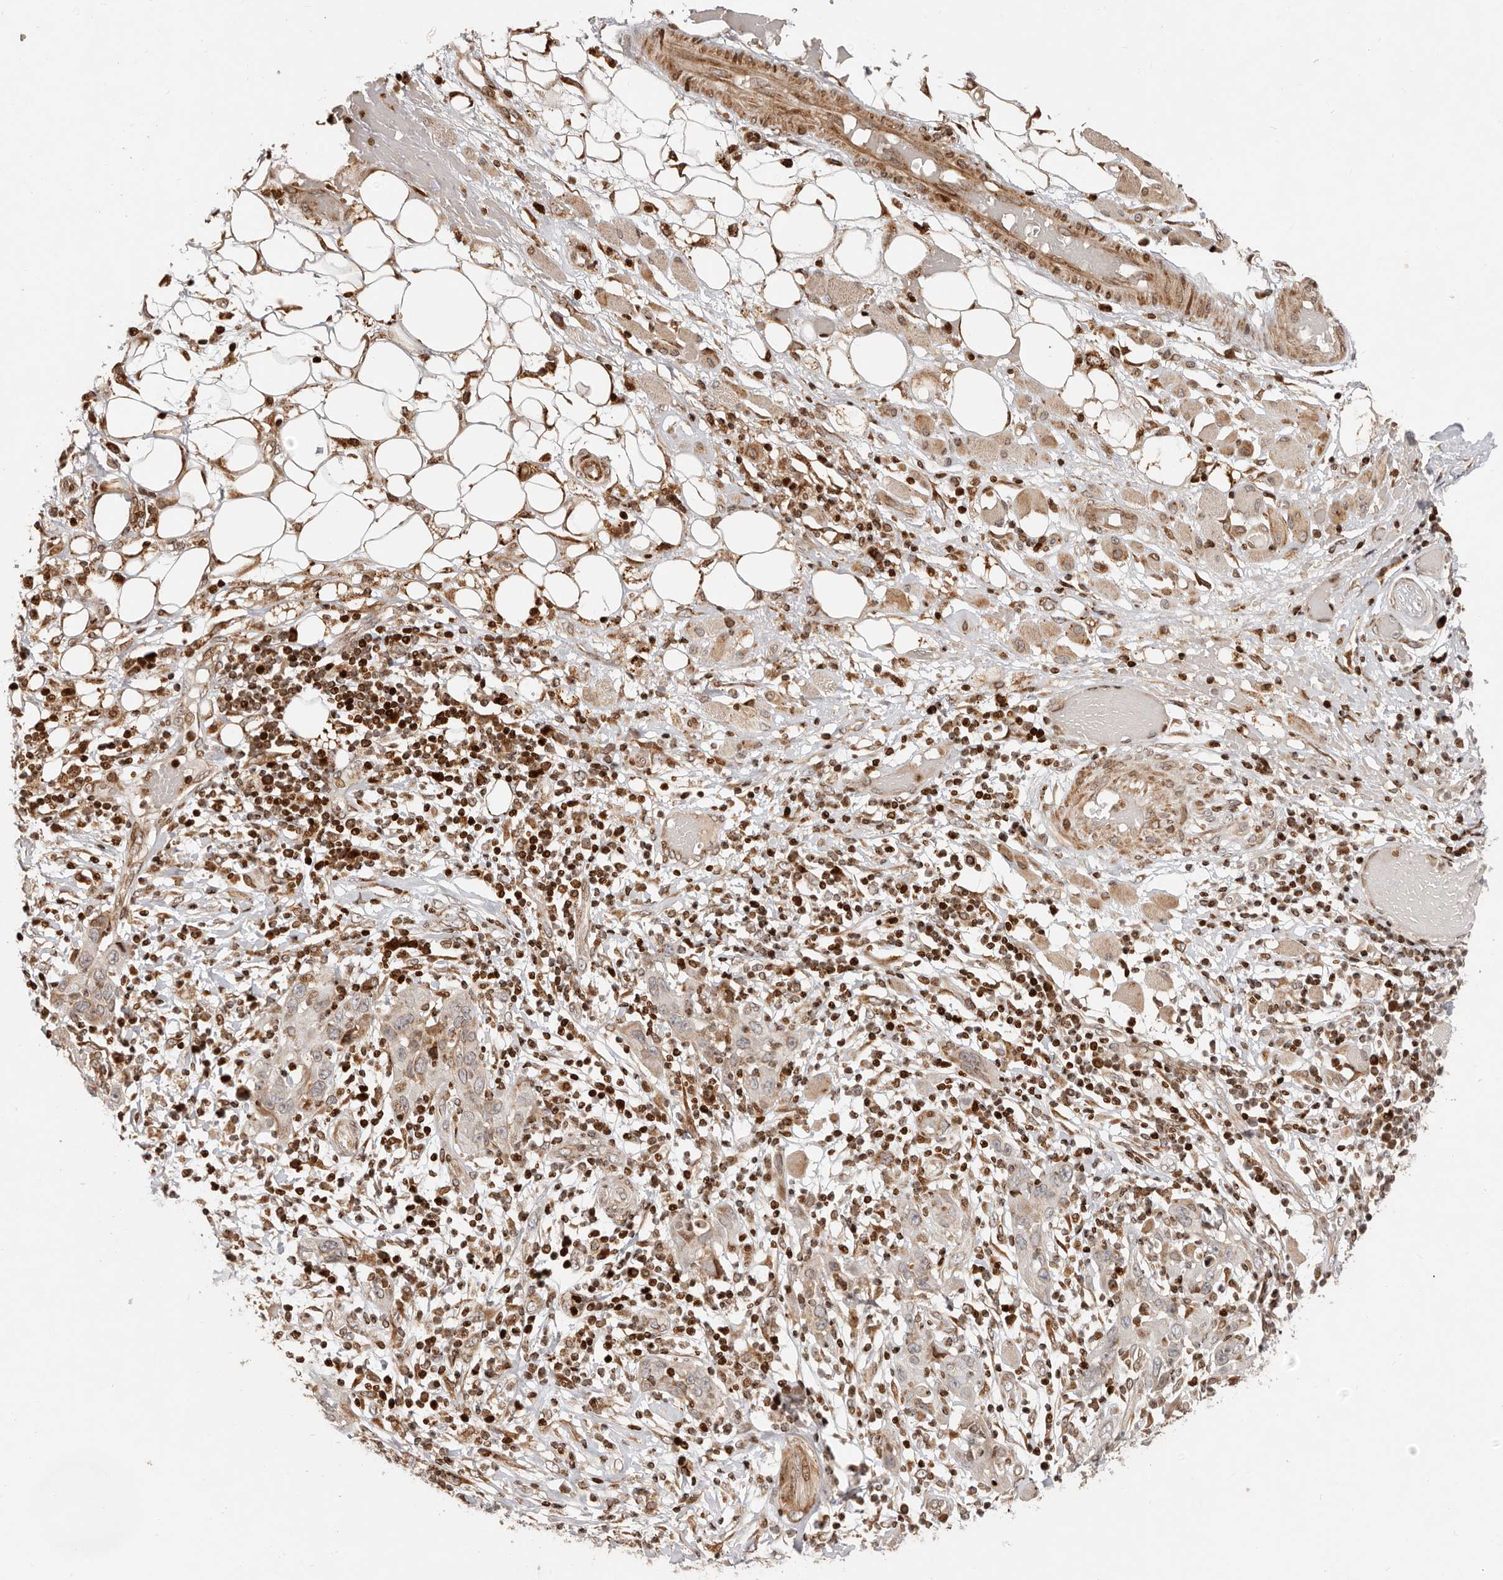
{"staining": {"intensity": "weak", "quantity": "25%-75%", "location": "cytoplasmic/membranous"}, "tissue": "skin cancer", "cell_type": "Tumor cells", "image_type": "cancer", "snomed": [{"axis": "morphology", "description": "Squamous cell carcinoma, NOS"}, {"axis": "topography", "description": "Skin"}], "caption": "Protein analysis of squamous cell carcinoma (skin) tissue reveals weak cytoplasmic/membranous expression in approximately 25%-75% of tumor cells.", "gene": "TRIM4", "patient": {"sex": "female", "age": 88}}